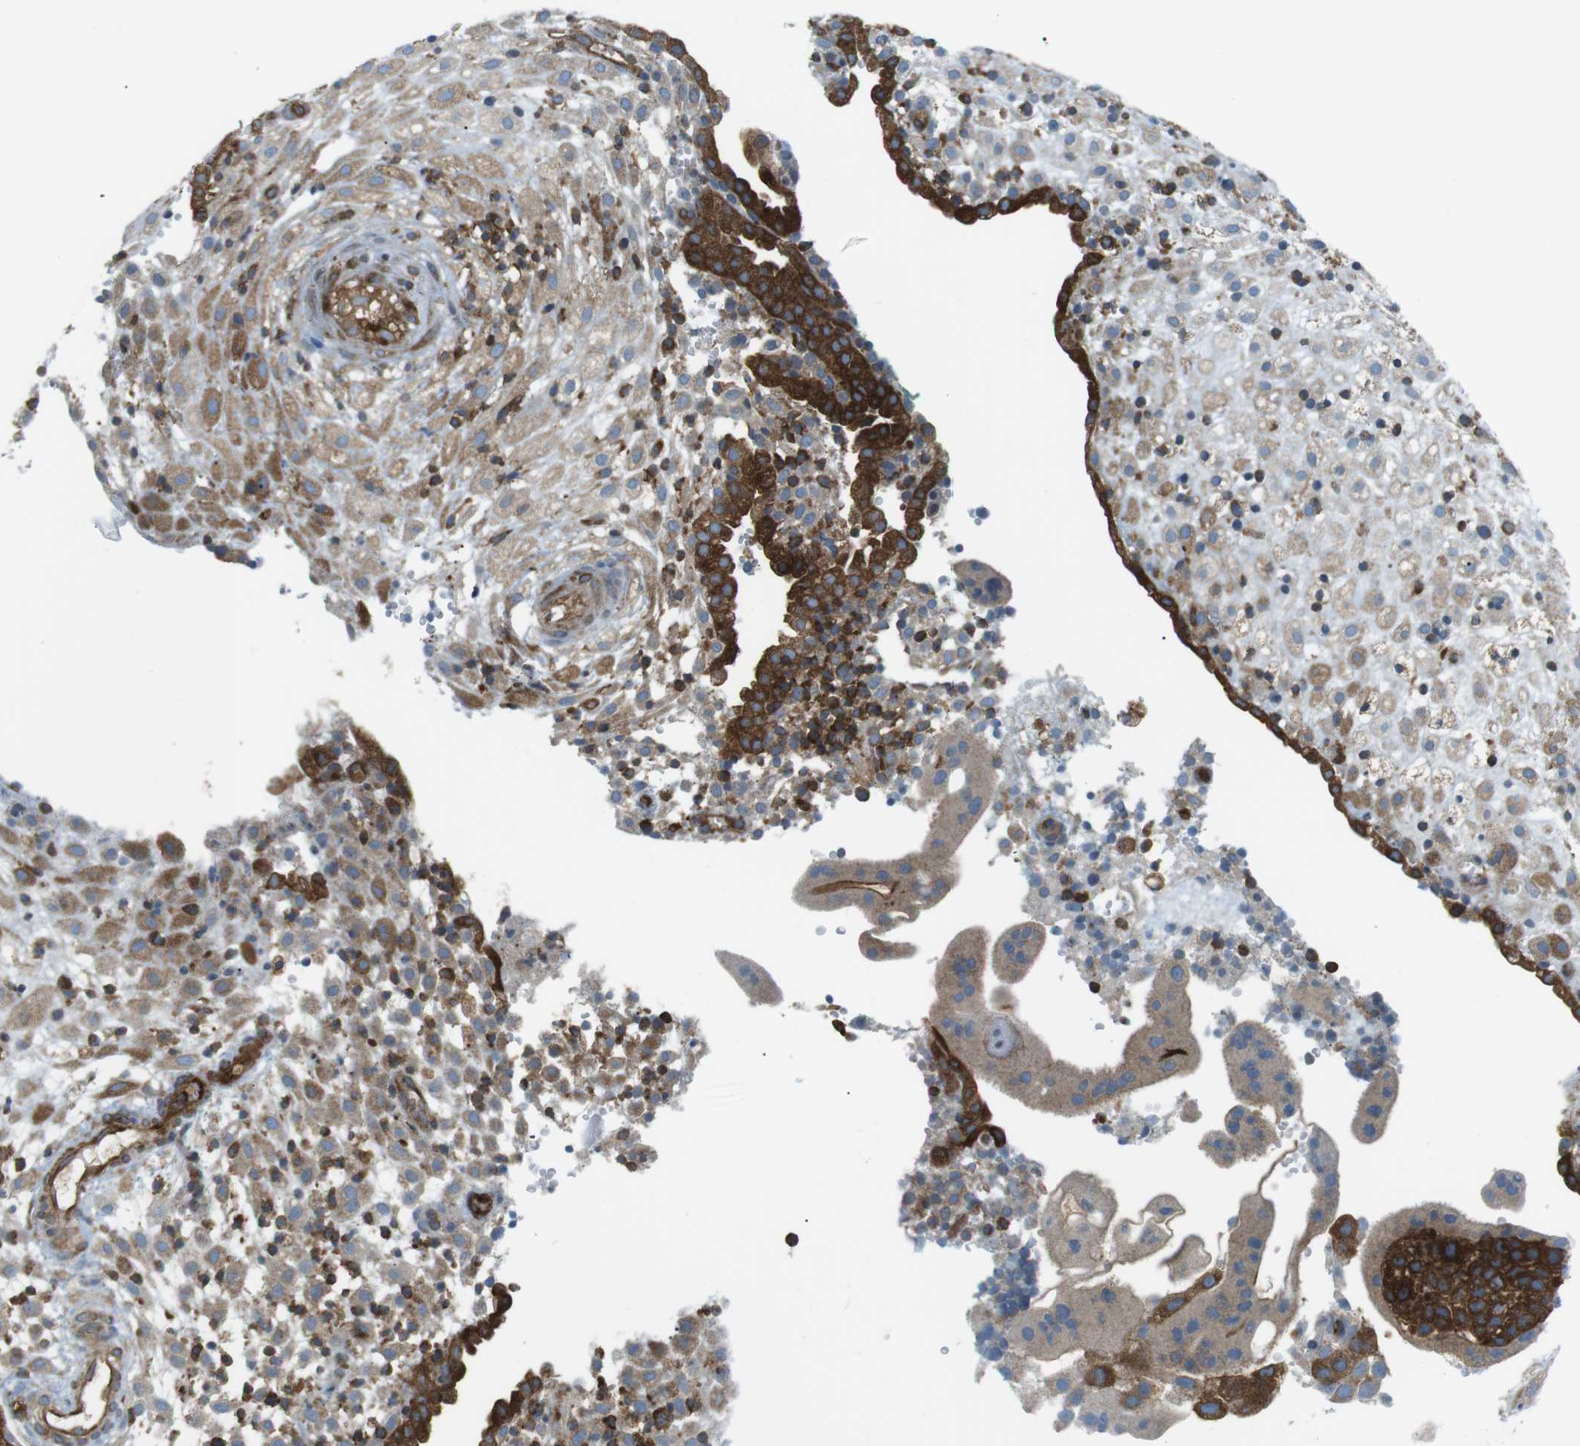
{"staining": {"intensity": "strong", "quantity": ">75%", "location": "cytoplasmic/membranous"}, "tissue": "placenta", "cell_type": "Decidual cells", "image_type": "normal", "snomed": [{"axis": "morphology", "description": "Normal tissue, NOS"}, {"axis": "topography", "description": "Placenta"}], "caption": "A high-resolution image shows IHC staining of benign placenta, which shows strong cytoplasmic/membranous positivity in about >75% of decidual cells.", "gene": "FLII", "patient": {"sex": "female", "age": 18}}